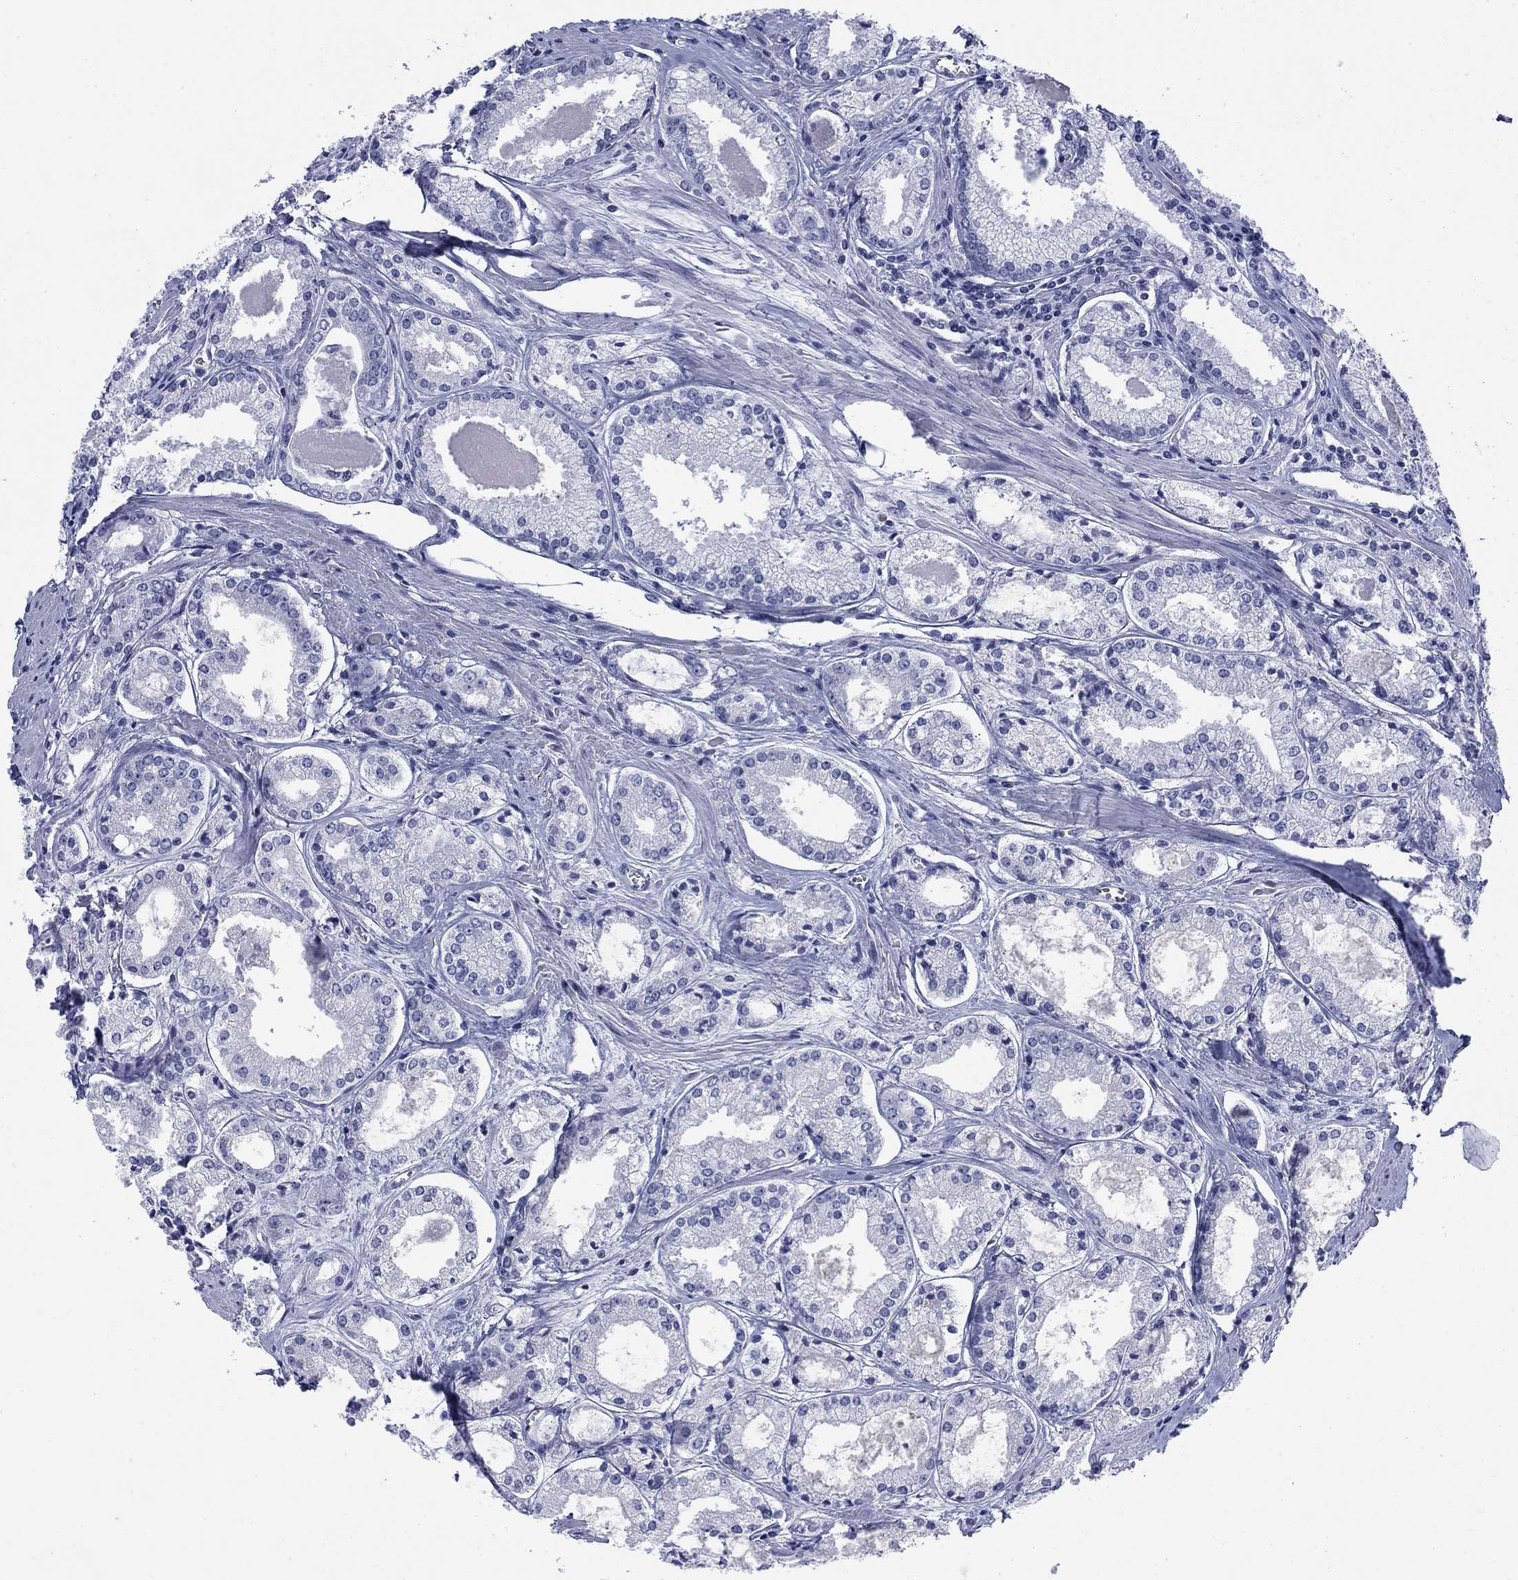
{"staining": {"intensity": "negative", "quantity": "none", "location": "none"}, "tissue": "prostate cancer", "cell_type": "Tumor cells", "image_type": "cancer", "snomed": [{"axis": "morphology", "description": "Adenocarcinoma, NOS"}, {"axis": "topography", "description": "Prostate"}], "caption": "The immunohistochemistry image has no significant positivity in tumor cells of prostate cancer (adenocarcinoma) tissue.", "gene": "IGF2BP3", "patient": {"sex": "male", "age": 72}}